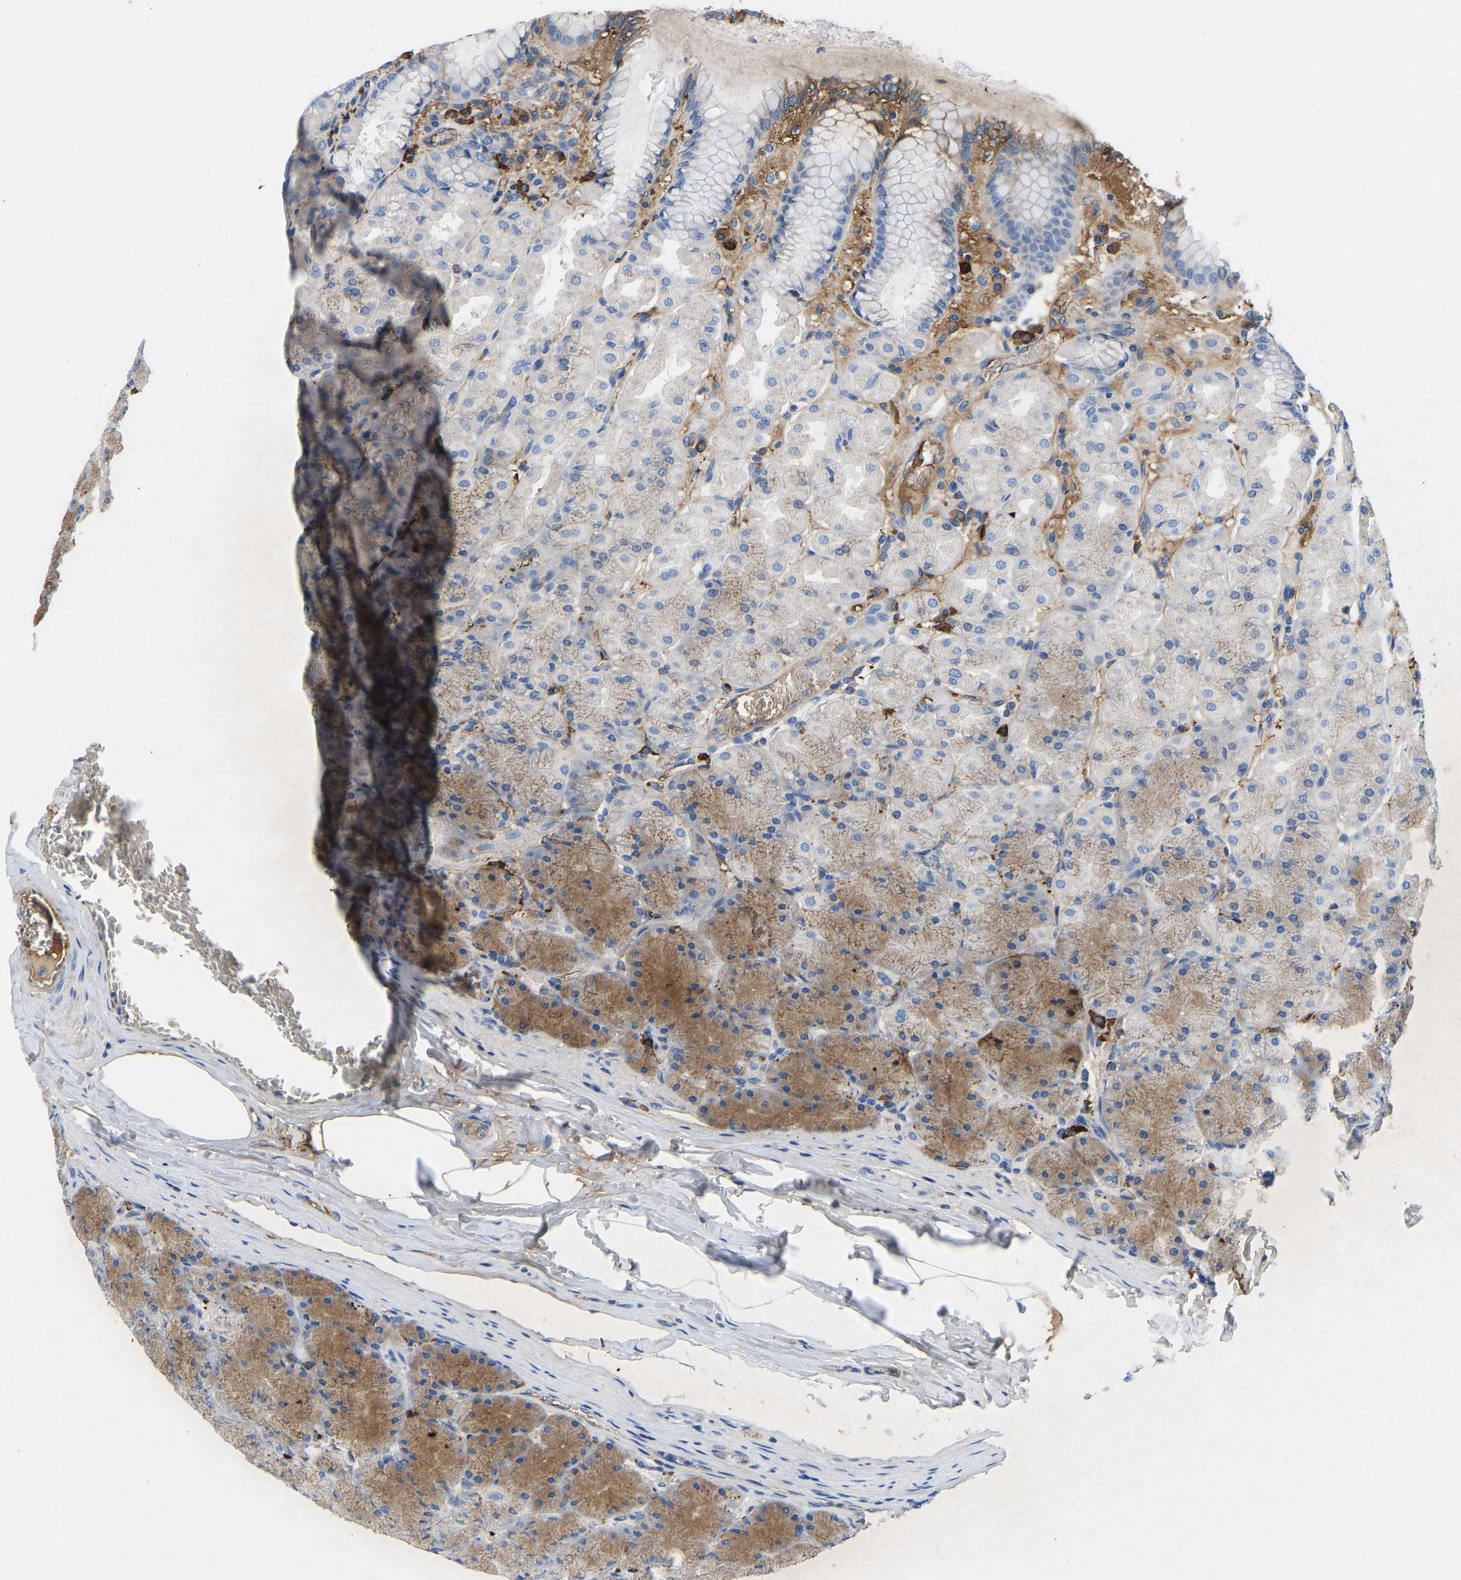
{"staining": {"intensity": "moderate", "quantity": "25%-75%", "location": "cytoplasmic/membranous"}, "tissue": "stomach", "cell_type": "Glandular cells", "image_type": "normal", "snomed": [{"axis": "morphology", "description": "Normal tissue, NOS"}, {"axis": "topography", "description": "Stomach, upper"}], "caption": "Immunohistochemistry (DAB) staining of normal human stomach demonstrates moderate cytoplasmic/membranous protein expression in approximately 25%-75% of glandular cells.", "gene": "HSPG2", "patient": {"sex": "female", "age": 56}}